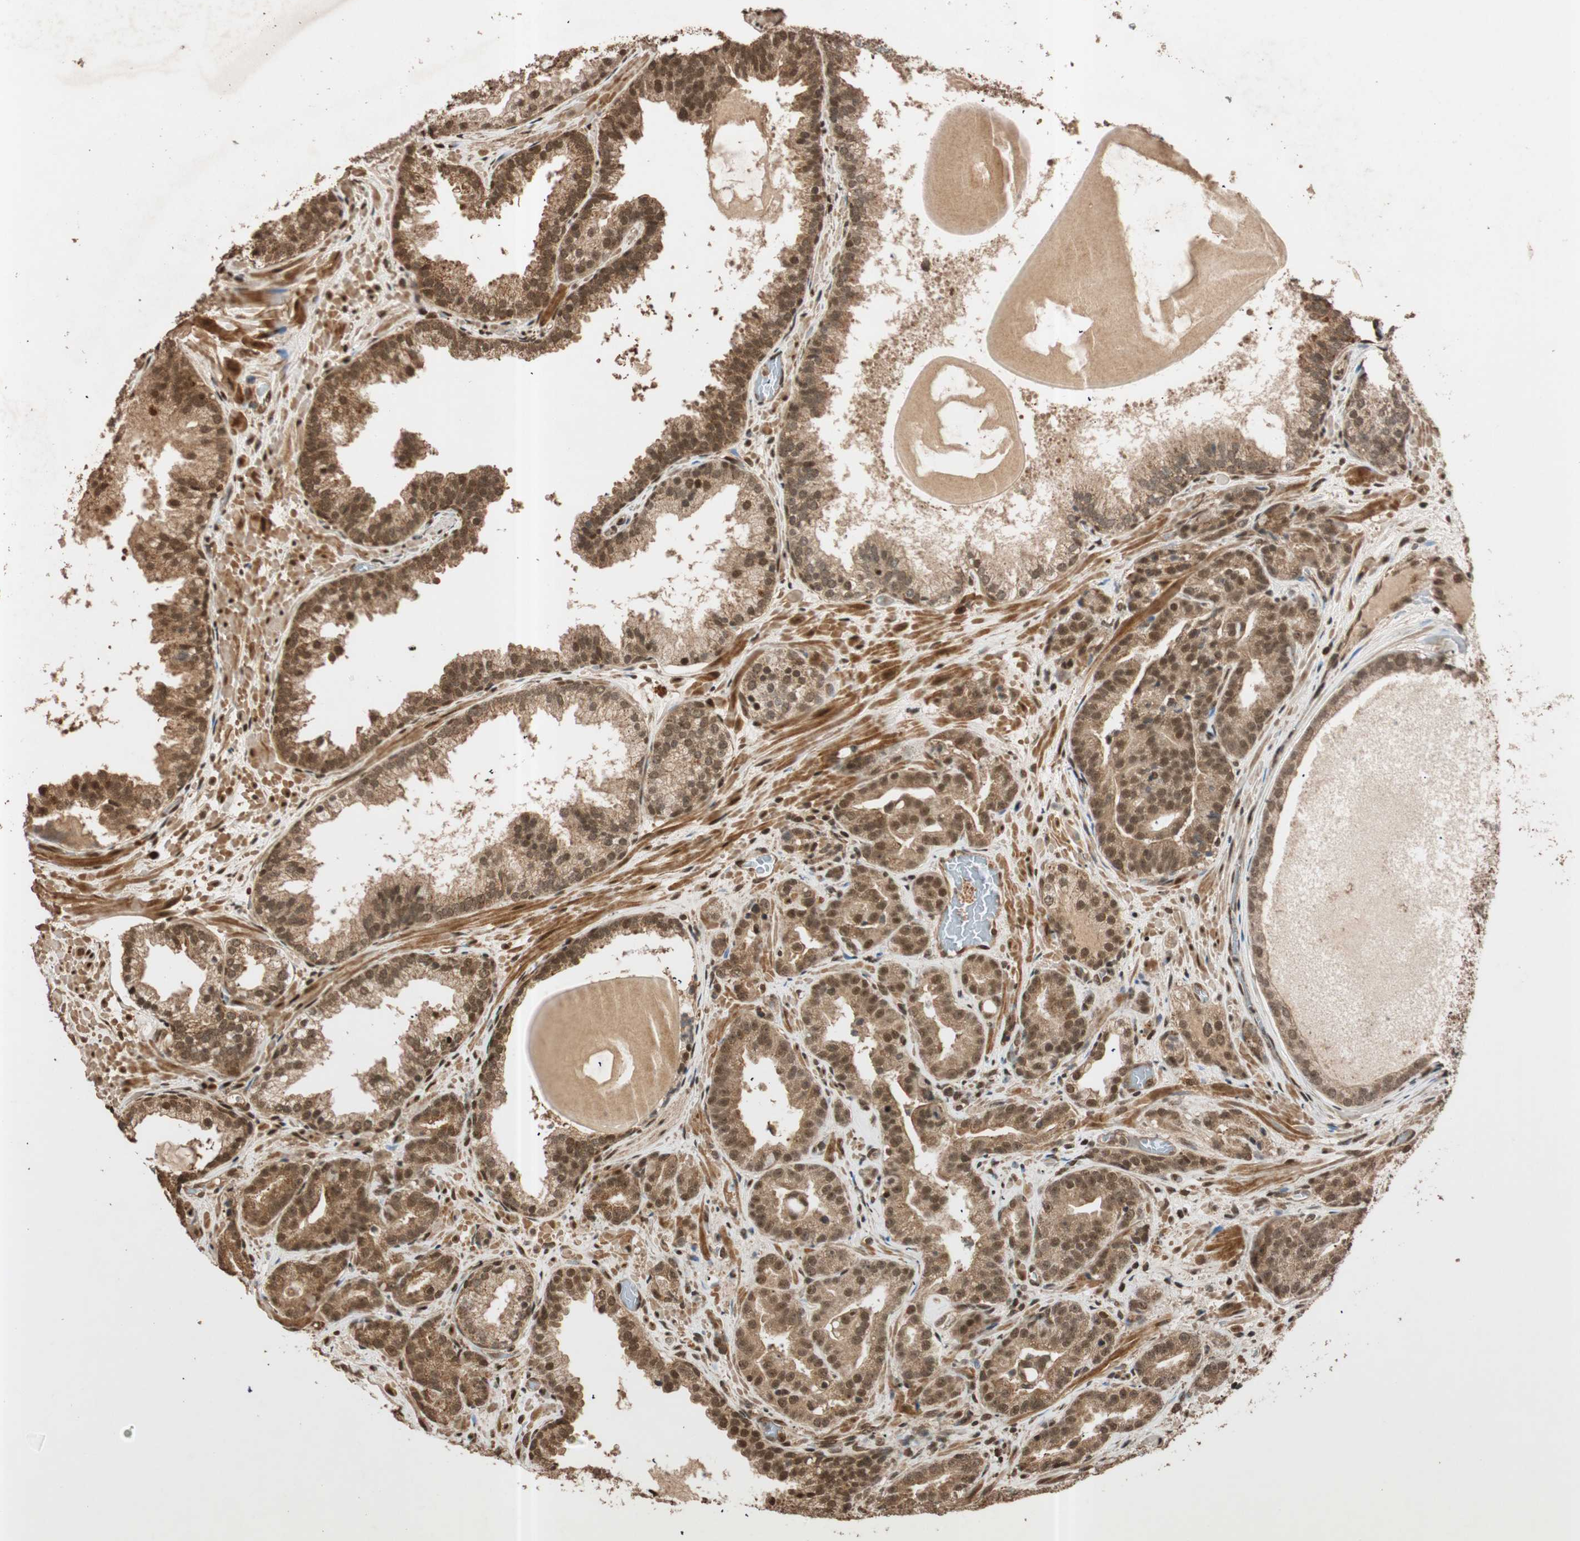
{"staining": {"intensity": "strong", "quantity": ">75%", "location": "cytoplasmic/membranous,nuclear"}, "tissue": "prostate cancer", "cell_type": "Tumor cells", "image_type": "cancer", "snomed": [{"axis": "morphology", "description": "Adenocarcinoma, Low grade"}, {"axis": "topography", "description": "Prostate"}], "caption": "Immunohistochemistry of human low-grade adenocarcinoma (prostate) exhibits high levels of strong cytoplasmic/membranous and nuclear staining in about >75% of tumor cells.", "gene": "ALKBH5", "patient": {"sex": "male", "age": 63}}